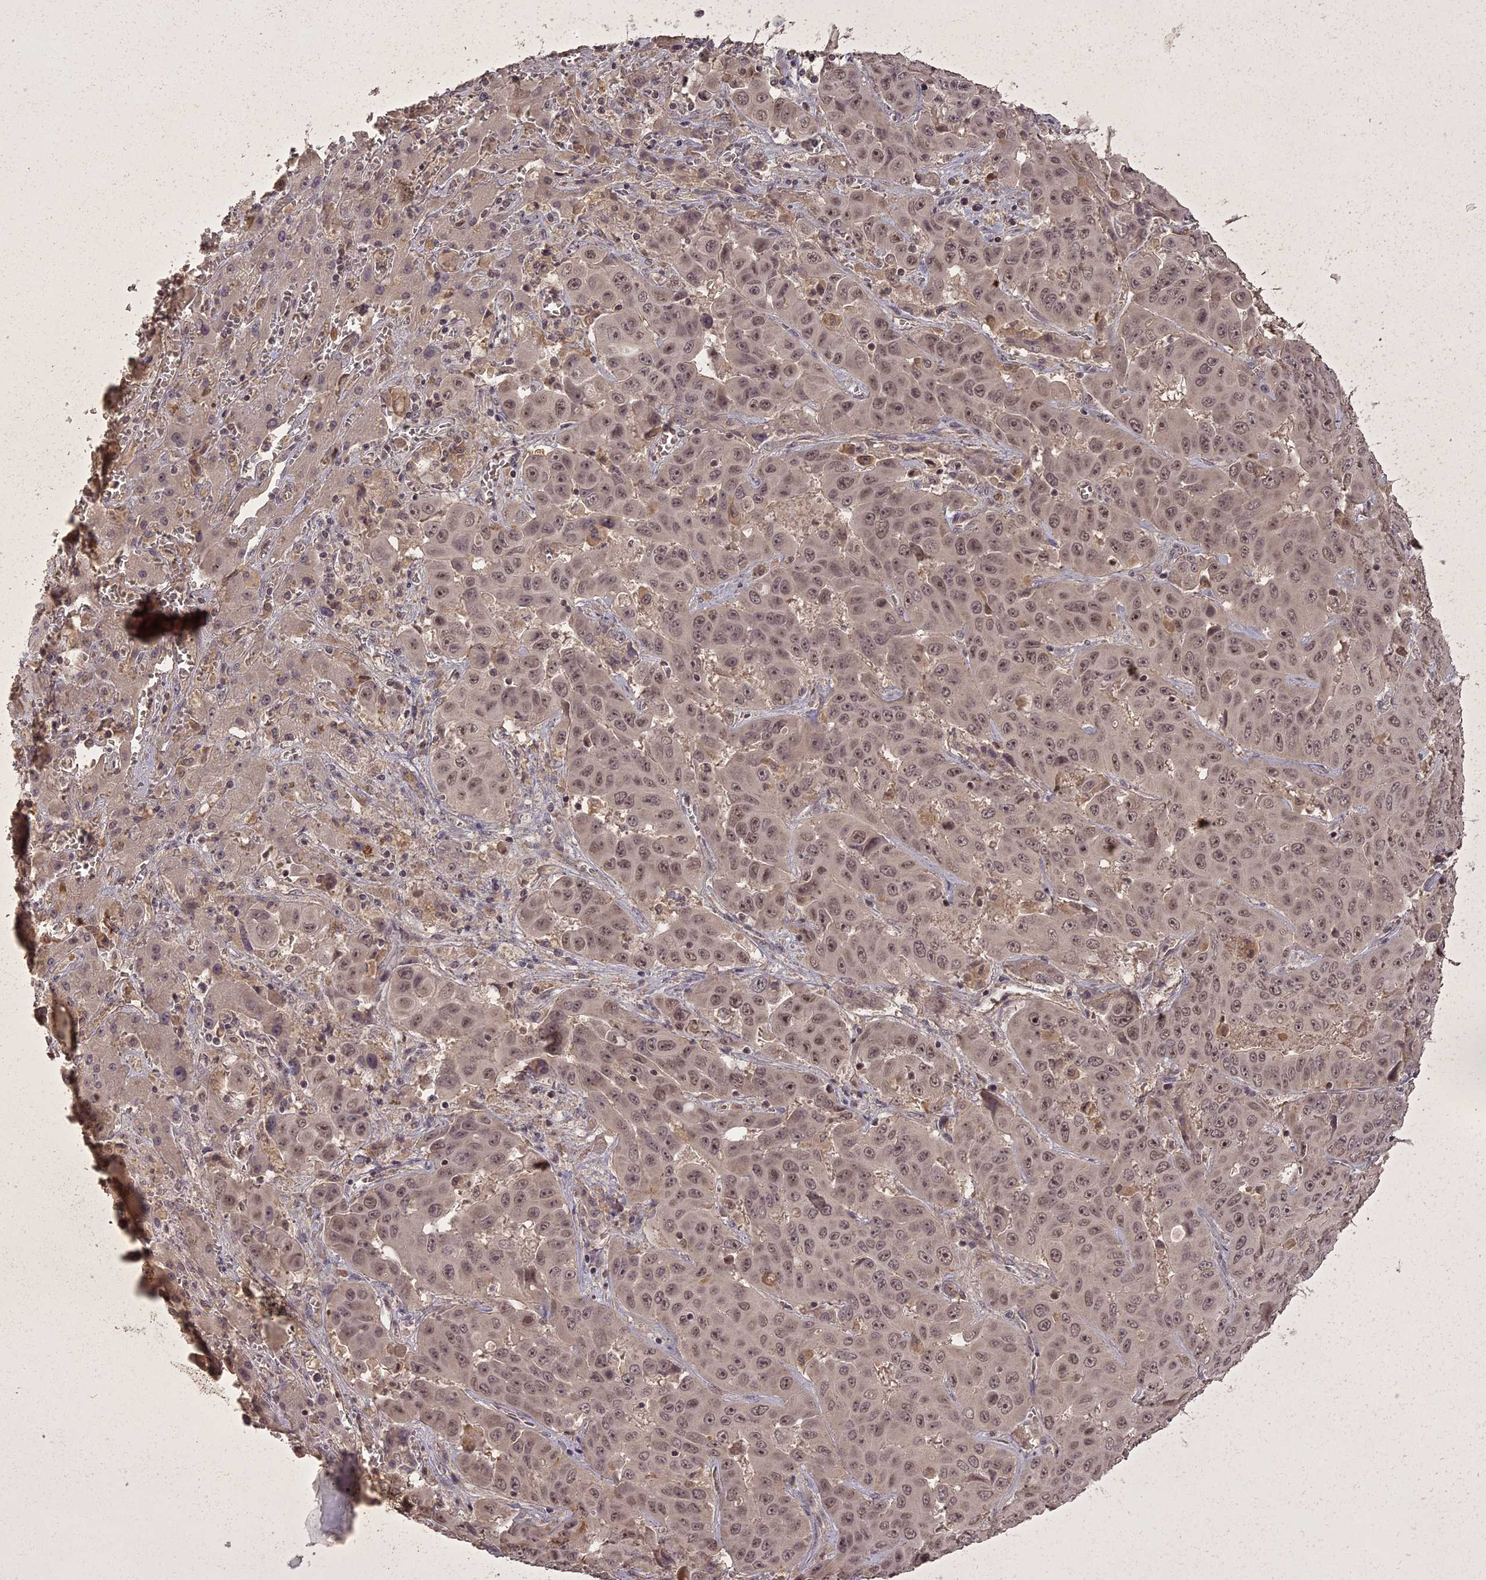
{"staining": {"intensity": "moderate", "quantity": "25%-75%", "location": "nuclear"}, "tissue": "liver cancer", "cell_type": "Tumor cells", "image_type": "cancer", "snomed": [{"axis": "morphology", "description": "Cholangiocarcinoma"}, {"axis": "topography", "description": "Liver"}], "caption": "This is an image of immunohistochemistry (IHC) staining of liver cancer, which shows moderate staining in the nuclear of tumor cells.", "gene": "ING5", "patient": {"sex": "female", "age": 52}}